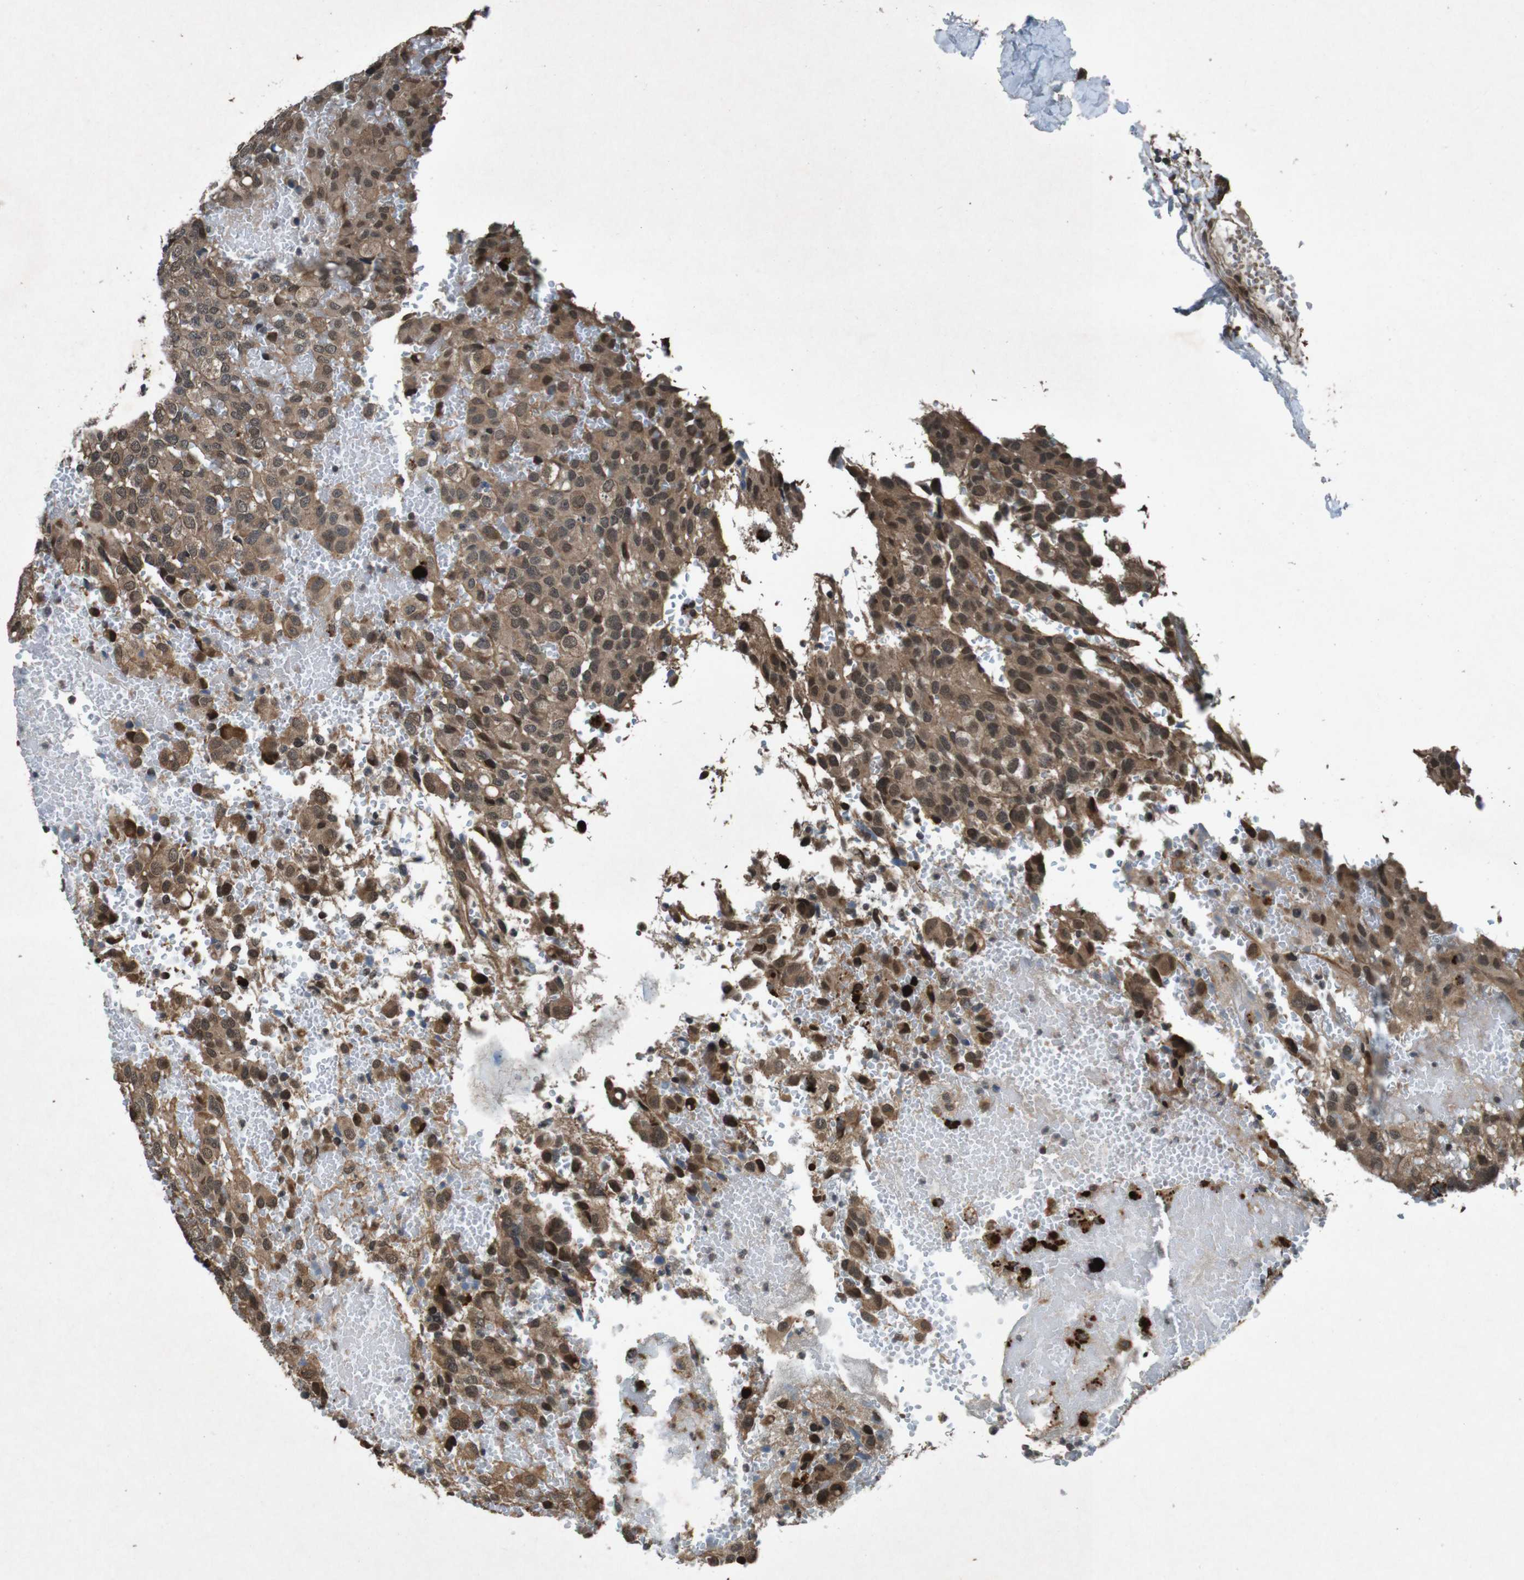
{"staining": {"intensity": "moderate", "quantity": ">75%", "location": "cytoplasmic/membranous,nuclear"}, "tissue": "glioma", "cell_type": "Tumor cells", "image_type": "cancer", "snomed": [{"axis": "morphology", "description": "Glioma, malignant, High grade"}, {"axis": "topography", "description": "Brain"}], "caption": "IHC histopathology image of malignant glioma (high-grade) stained for a protein (brown), which shows medium levels of moderate cytoplasmic/membranous and nuclear positivity in about >75% of tumor cells.", "gene": "SOCS1", "patient": {"sex": "male", "age": 32}}